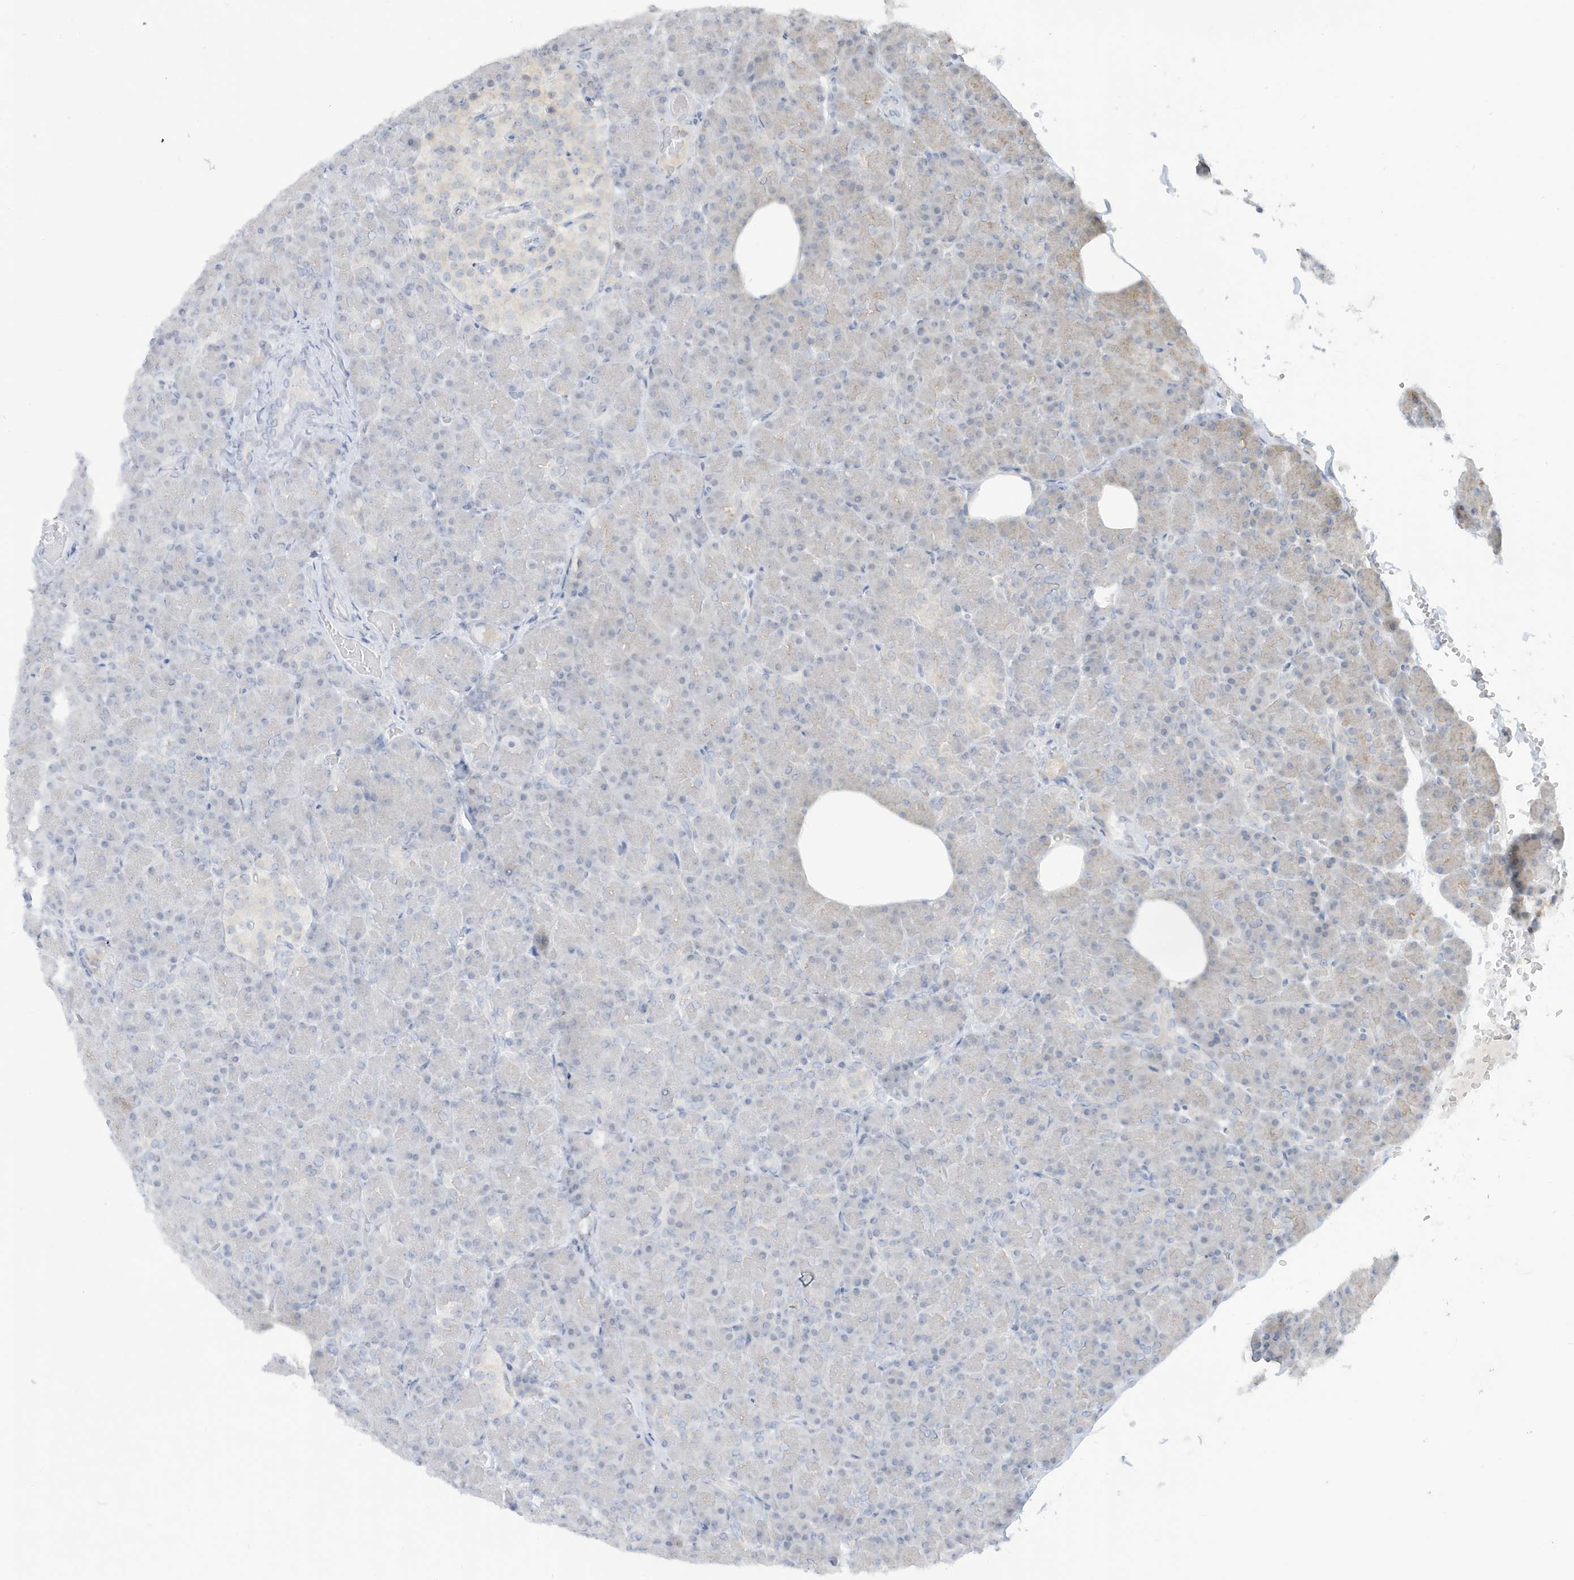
{"staining": {"intensity": "weak", "quantity": "<25%", "location": "cytoplasmic/membranous"}, "tissue": "pancreas", "cell_type": "Exocrine glandular cells", "image_type": "normal", "snomed": [{"axis": "morphology", "description": "Normal tissue, NOS"}, {"axis": "topography", "description": "Pancreas"}], "caption": "A high-resolution histopathology image shows immunohistochemistry (IHC) staining of benign pancreas, which shows no significant expression in exocrine glandular cells.", "gene": "PRRT3", "patient": {"sex": "female", "age": 43}}